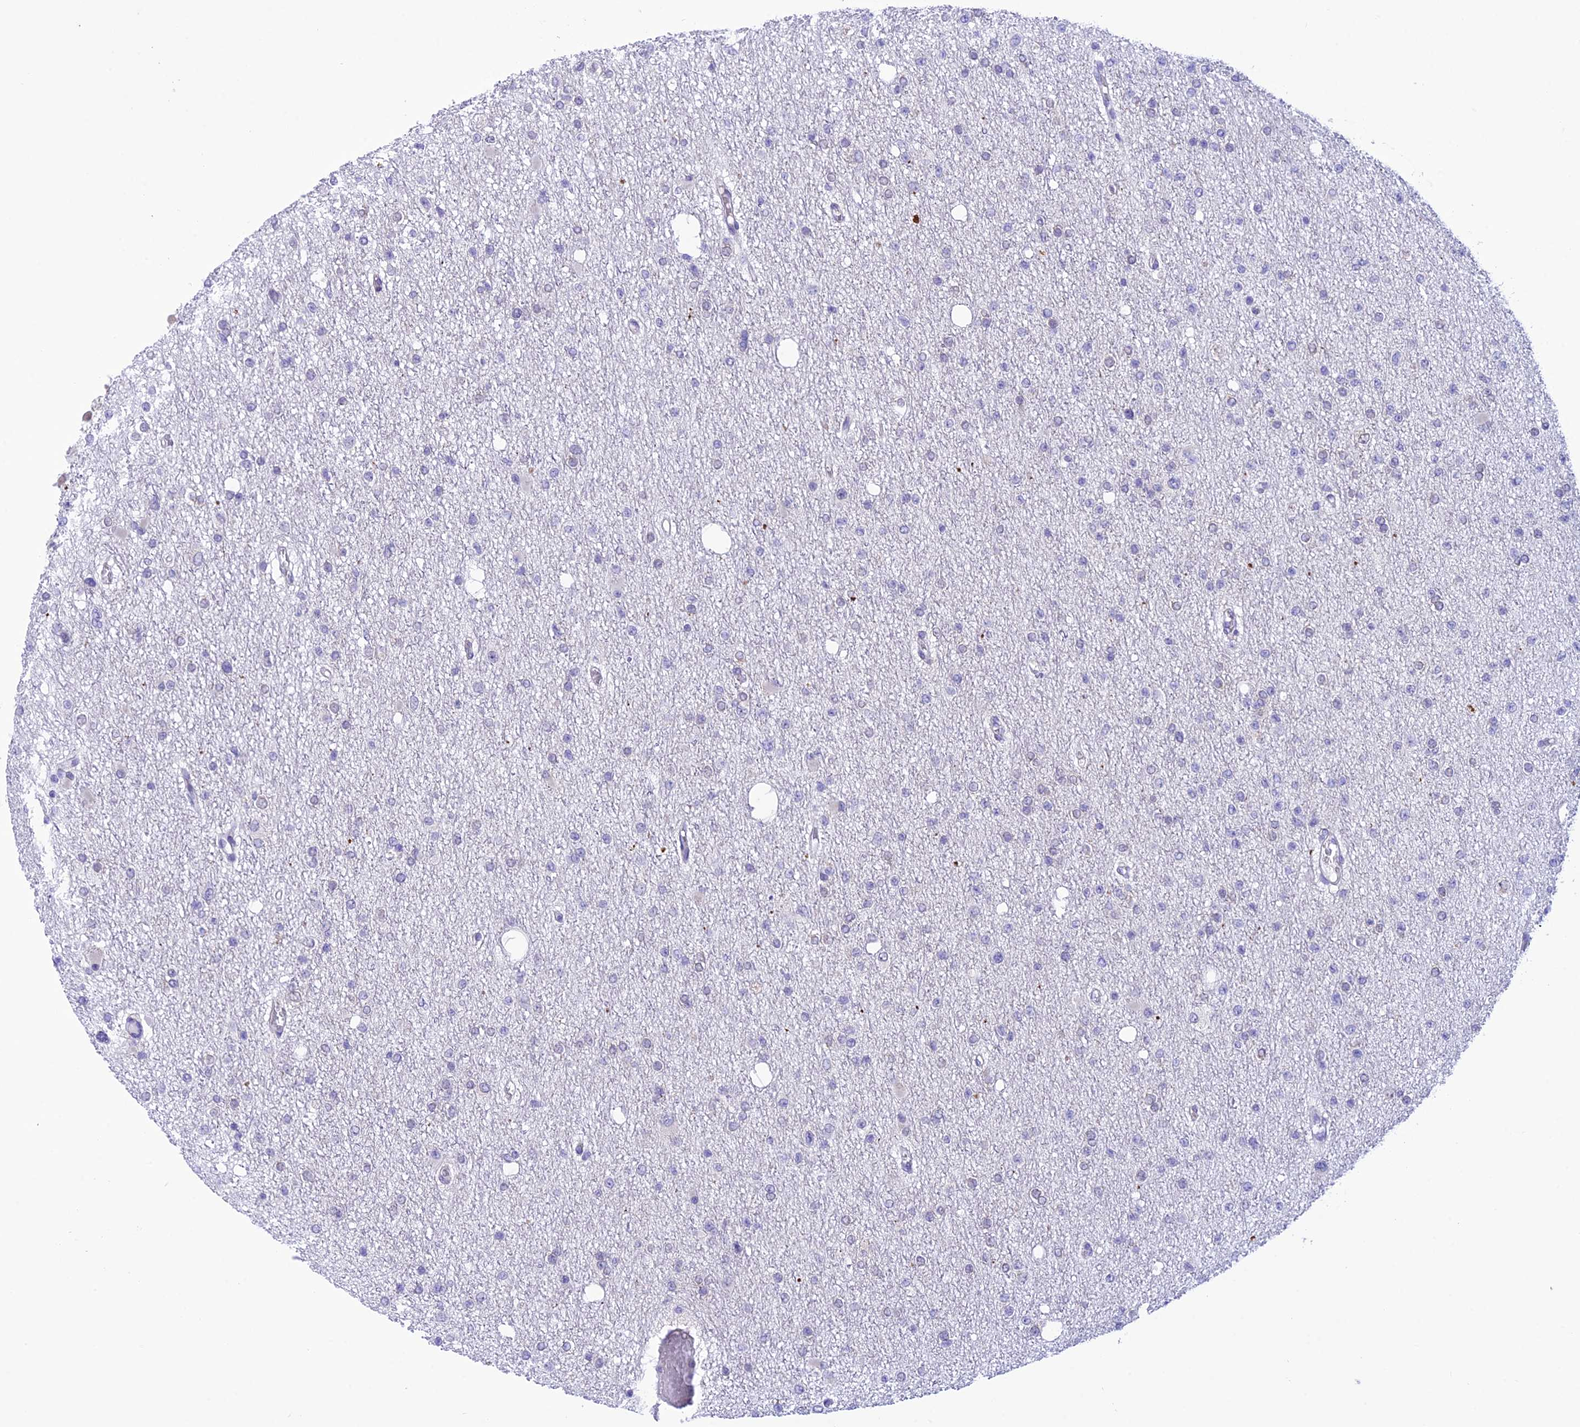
{"staining": {"intensity": "negative", "quantity": "none", "location": "none"}, "tissue": "glioma", "cell_type": "Tumor cells", "image_type": "cancer", "snomed": [{"axis": "morphology", "description": "Glioma, malignant, Low grade"}, {"axis": "topography", "description": "Brain"}], "caption": "Micrograph shows no protein positivity in tumor cells of glioma tissue. (DAB immunohistochemistry with hematoxylin counter stain).", "gene": "RNF126", "patient": {"sex": "female", "age": 22}}